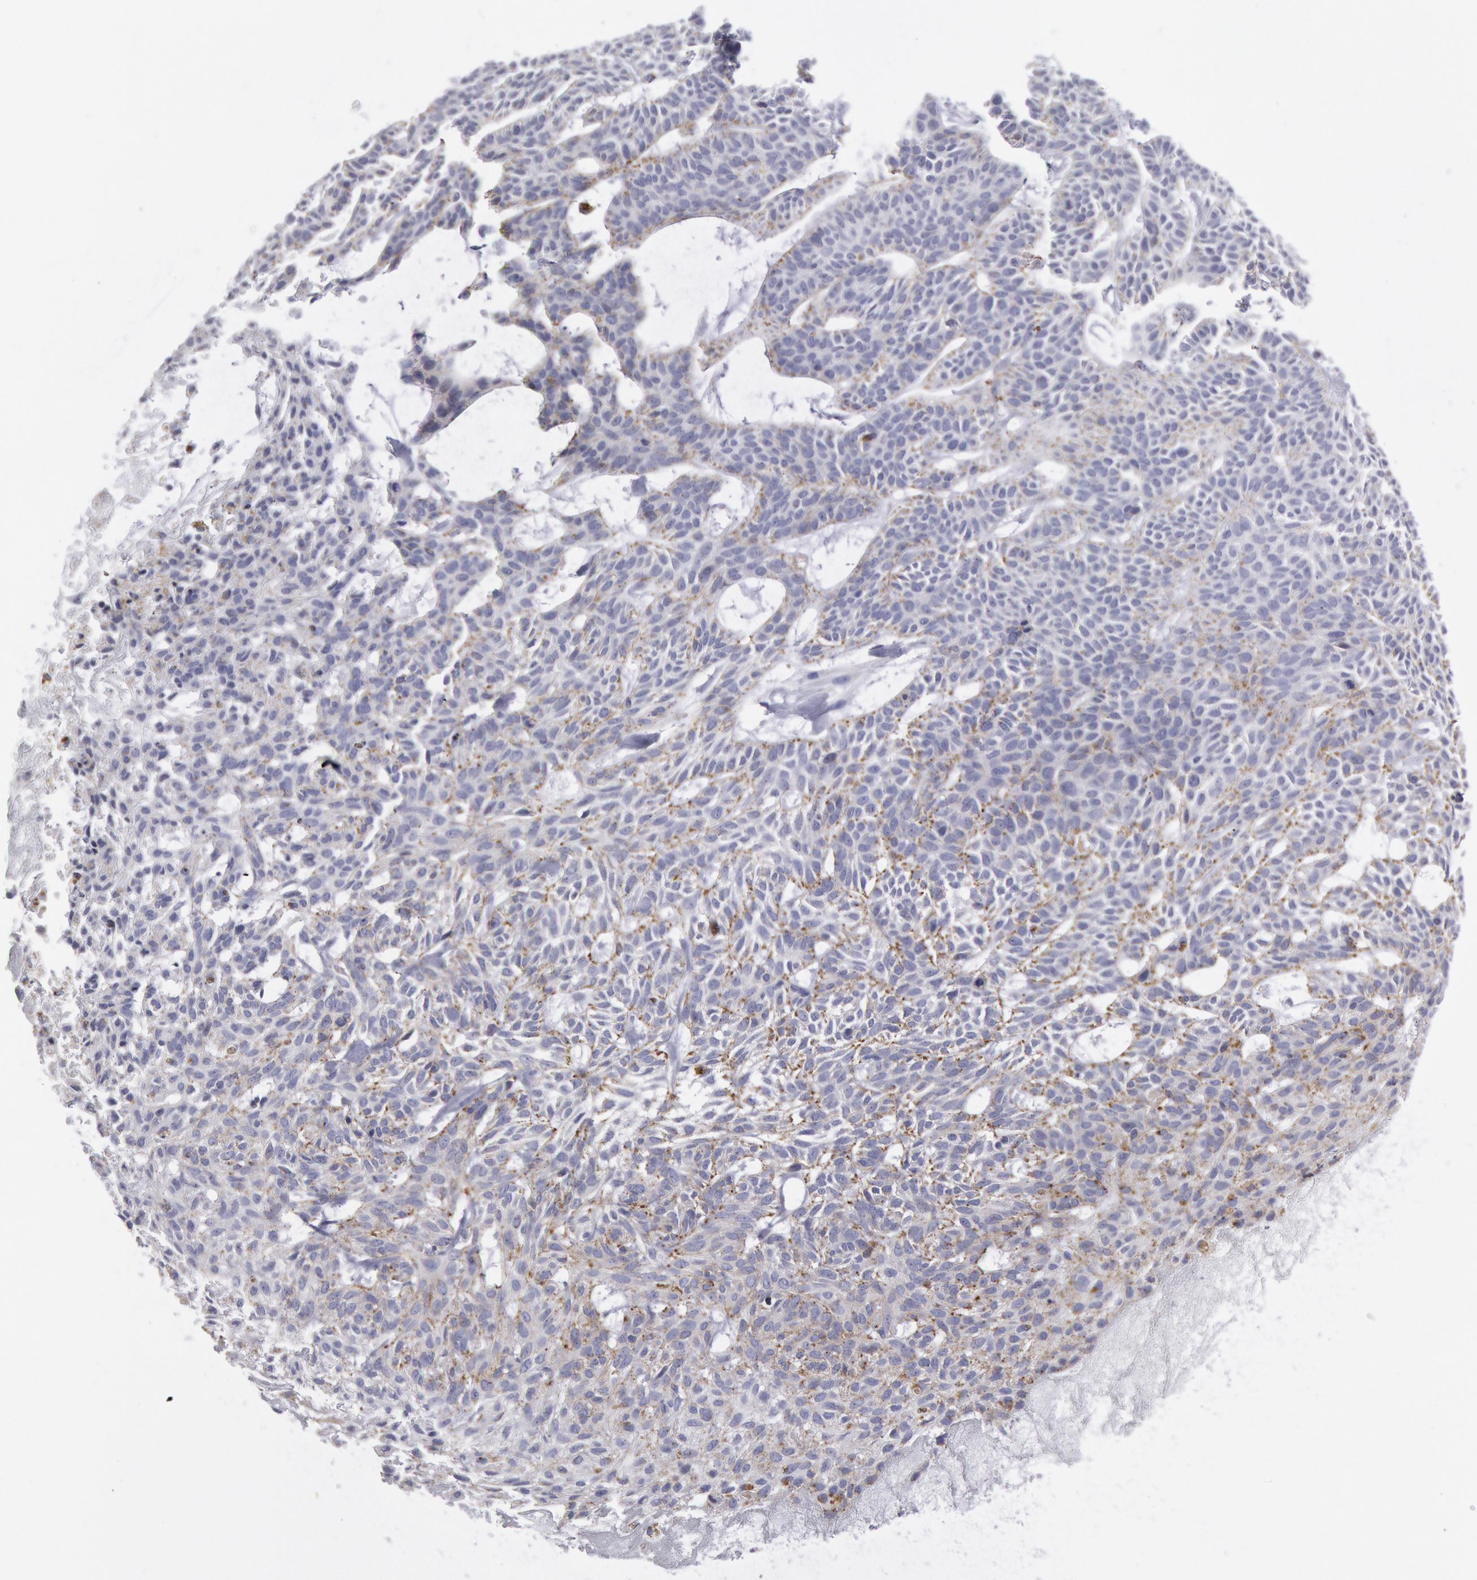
{"staining": {"intensity": "negative", "quantity": "none", "location": "none"}, "tissue": "skin cancer", "cell_type": "Tumor cells", "image_type": "cancer", "snomed": [{"axis": "morphology", "description": "Basal cell carcinoma"}, {"axis": "topography", "description": "Skin"}], "caption": "Tumor cells show no significant protein positivity in basal cell carcinoma (skin).", "gene": "FLOT1", "patient": {"sex": "male", "age": 75}}